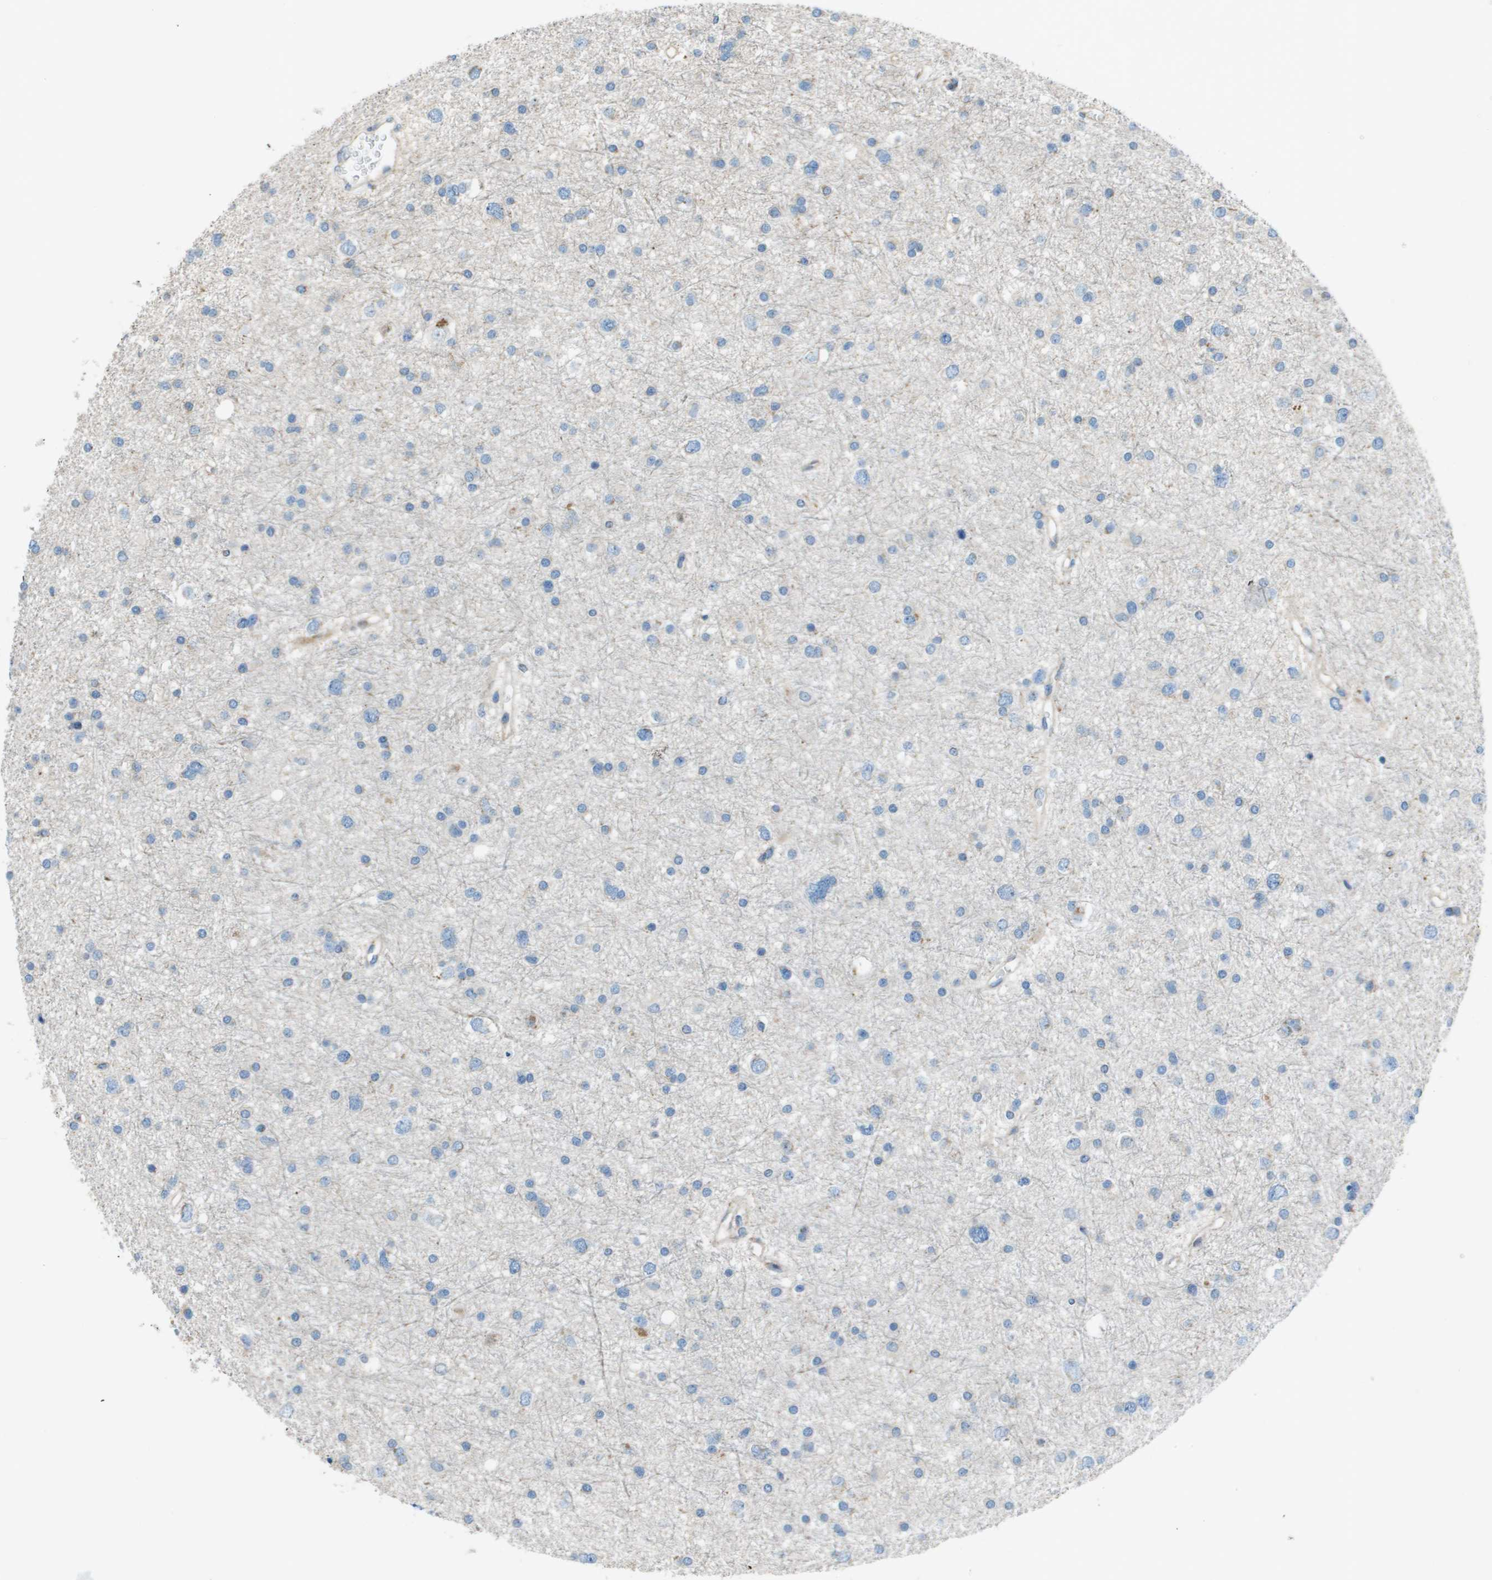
{"staining": {"intensity": "negative", "quantity": "none", "location": "none"}, "tissue": "glioma", "cell_type": "Tumor cells", "image_type": "cancer", "snomed": [{"axis": "morphology", "description": "Glioma, malignant, Low grade"}, {"axis": "topography", "description": "Brain"}], "caption": "A micrograph of glioma stained for a protein demonstrates no brown staining in tumor cells.", "gene": "MGAT3", "patient": {"sex": "female", "age": 37}}